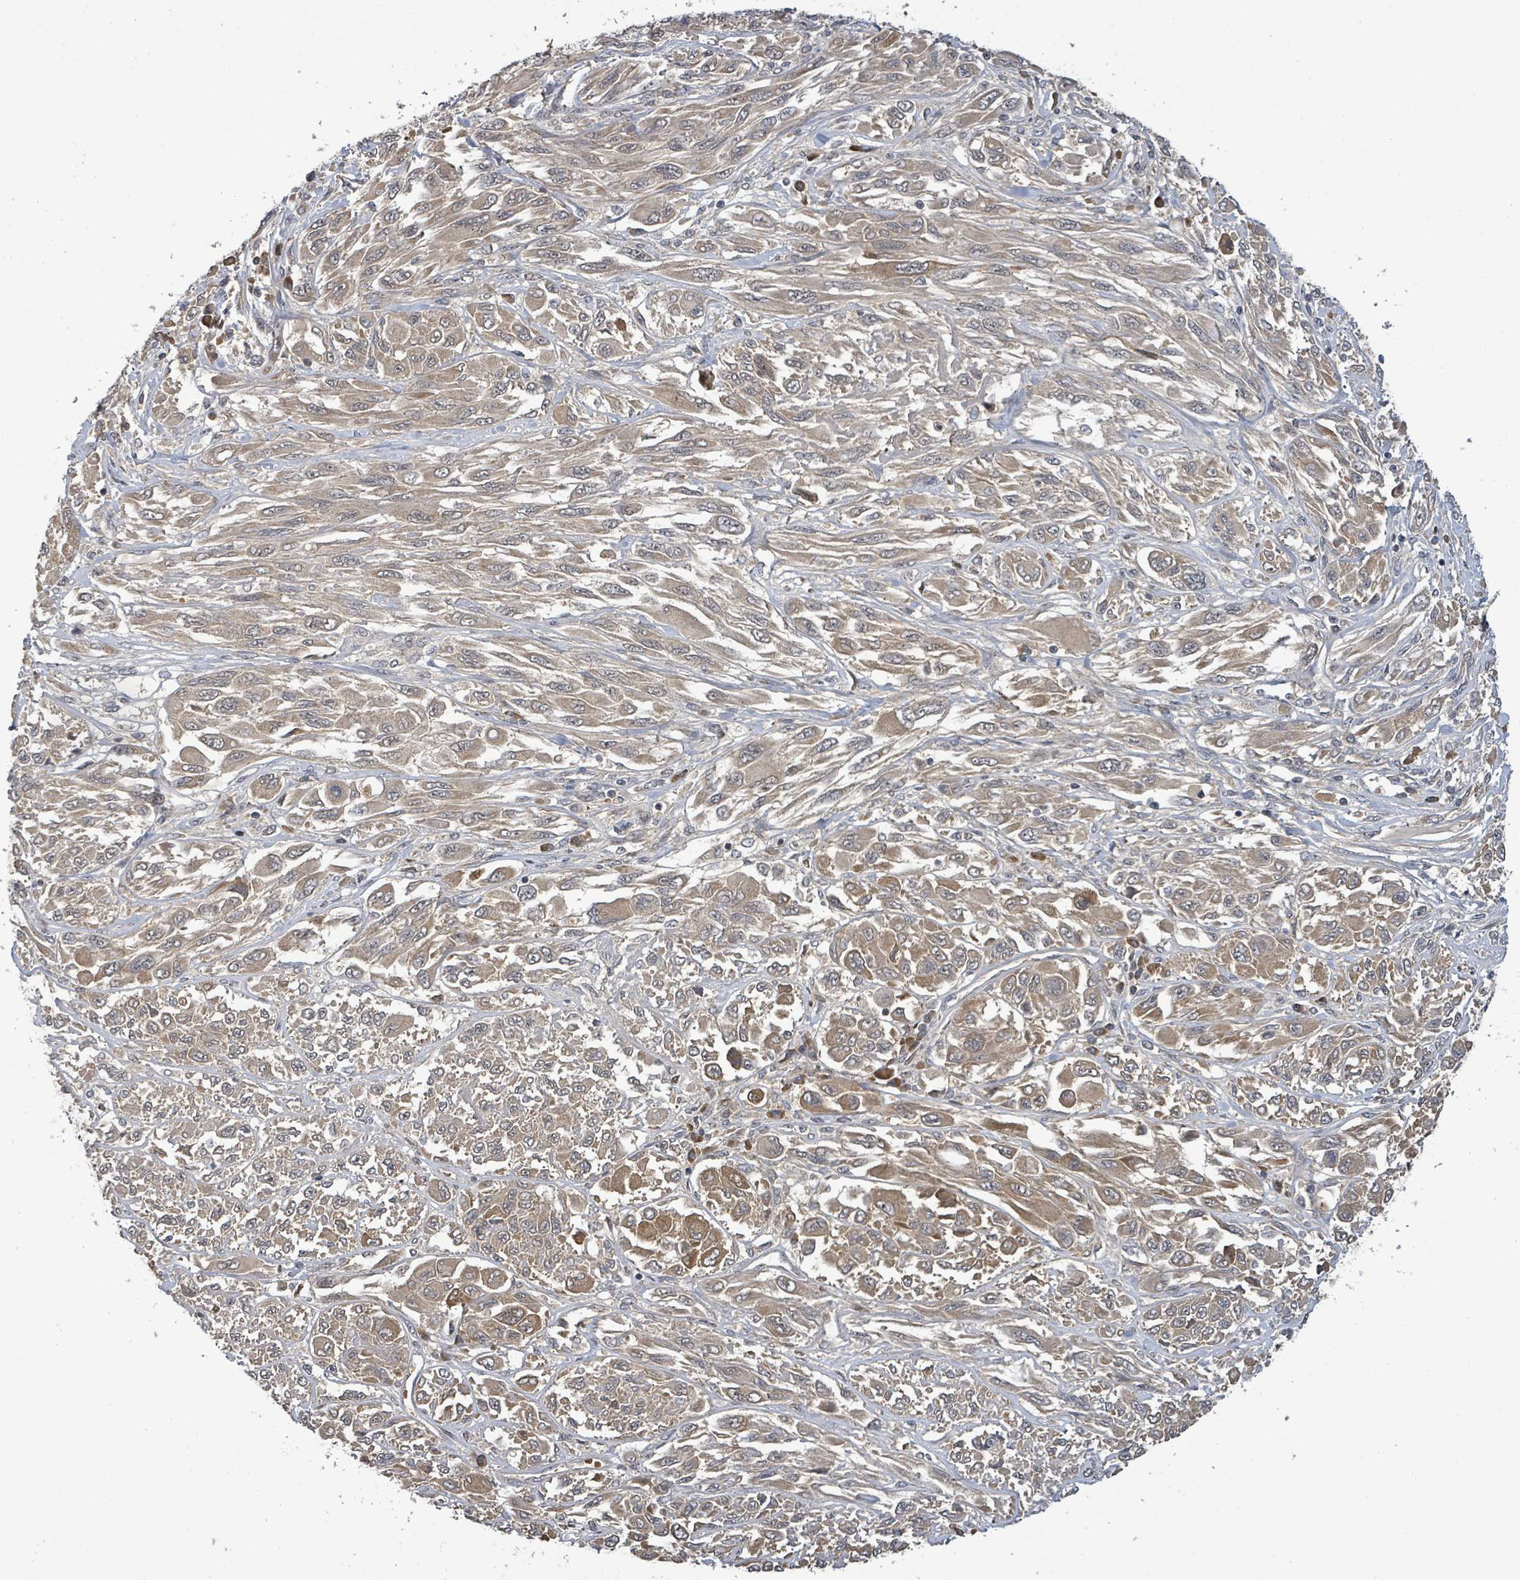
{"staining": {"intensity": "weak", "quantity": ">75%", "location": "cytoplasmic/membranous"}, "tissue": "melanoma", "cell_type": "Tumor cells", "image_type": "cancer", "snomed": [{"axis": "morphology", "description": "Malignant melanoma, NOS"}, {"axis": "topography", "description": "Skin"}], "caption": "High-power microscopy captured an immunohistochemistry (IHC) photomicrograph of malignant melanoma, revealing weak cytoplasmic/membranous staining in approximately >75% of tumor cells.", "gene": "ITGA11", "patient": {"sex": "female", "age": 91}}